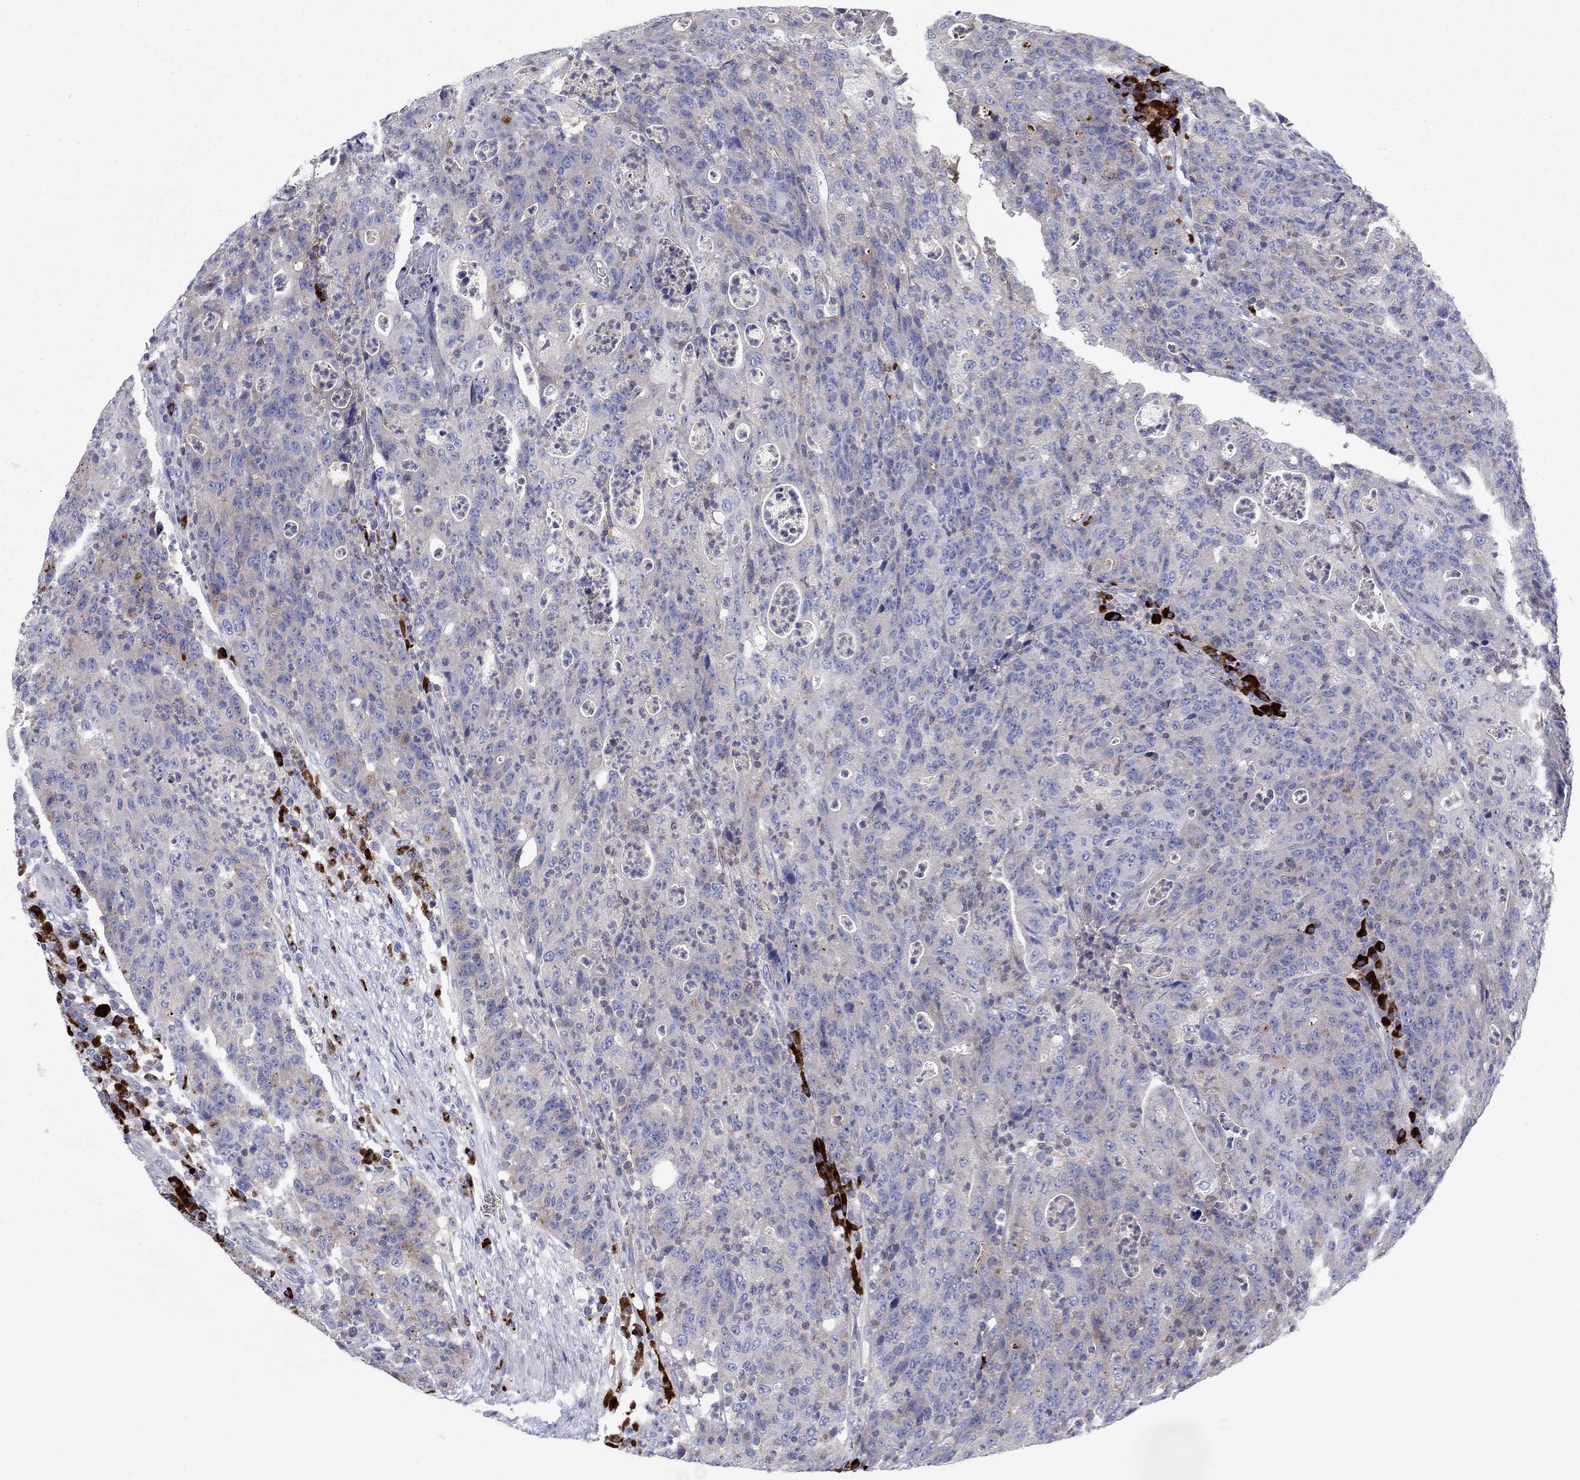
{"staining": {"intensity": "weak", "quantity": "<25%", "location": "cytoplasmic/membranous"}, "tissue": "colorectal cancer", "cell_type": "Tumor cells", "image_type": "cancer", "snomed": [{"axis": "morphology", "description": "Adenocarcinoma, NOS"}, {"axis": "topography", "description": "Colon"}], "caption": "Histopathology image shows no significant protein positivity in tumor cells of colorectal adenocarcinoma.", "gene": "PVR", "patient": {"sex": "male", "age": 70}}